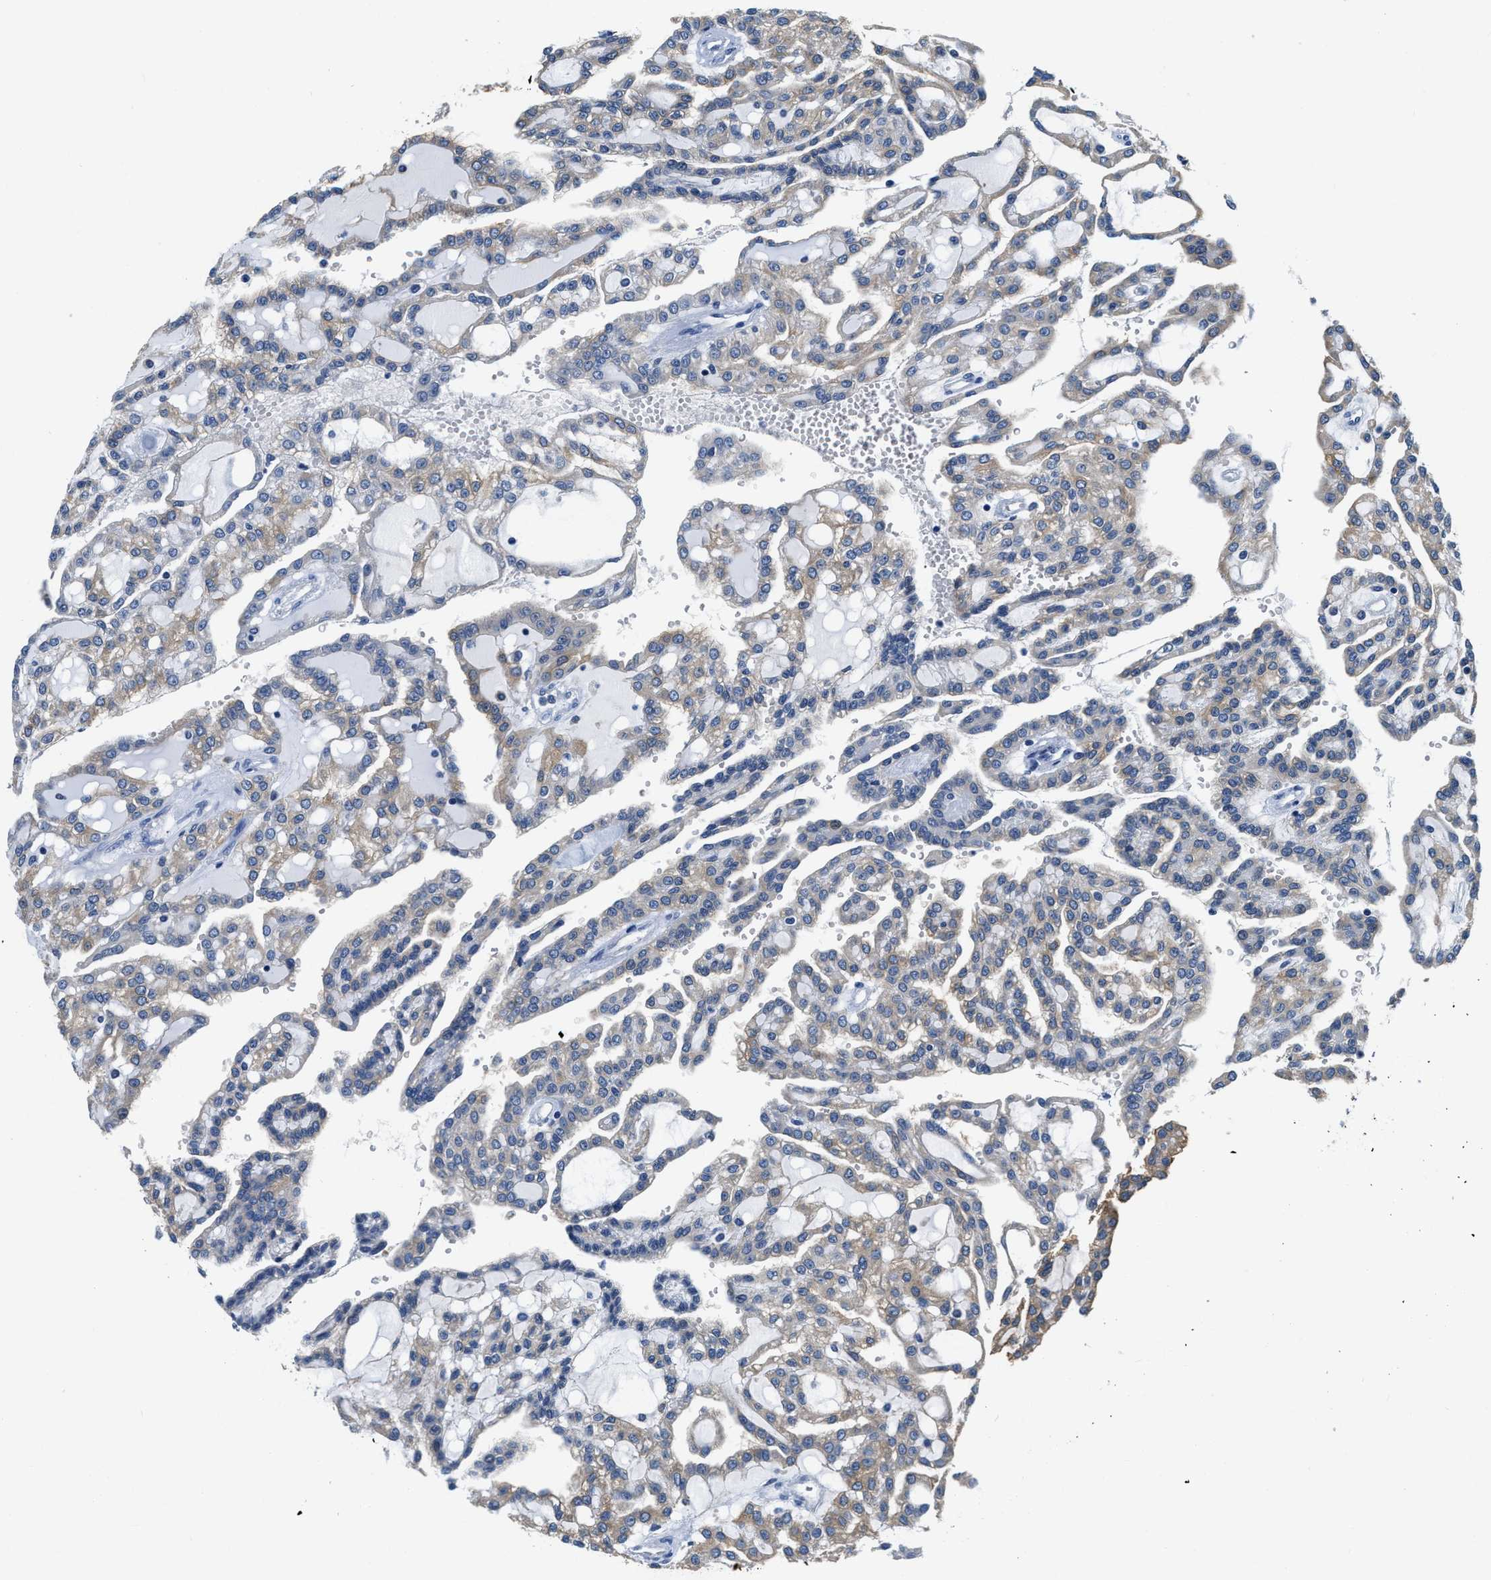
{"staining": {"intensity": "moderate", "quantity": "25%-75%", "location": "cytoplasmic/membranous"}, "tissue": "renal cancer", "cell_type": "Tumor cells", "image_type": "cancer", "snomed": [{"axis": "morphology", "description": "Adenocarcinoma, NOS"}, {"axis": "topography", "description": "Kidney"}], "caption": "This histopathology image exhibits renal cancer stained with IHC to label a protein in brown. The cytoplasmic/membranous of tumor cells show moderate positivity for the protein. Nuclei are counter-stained blue.", "gene": "ZDHHC13", "patient": {"sex": "male", "age": 63}}